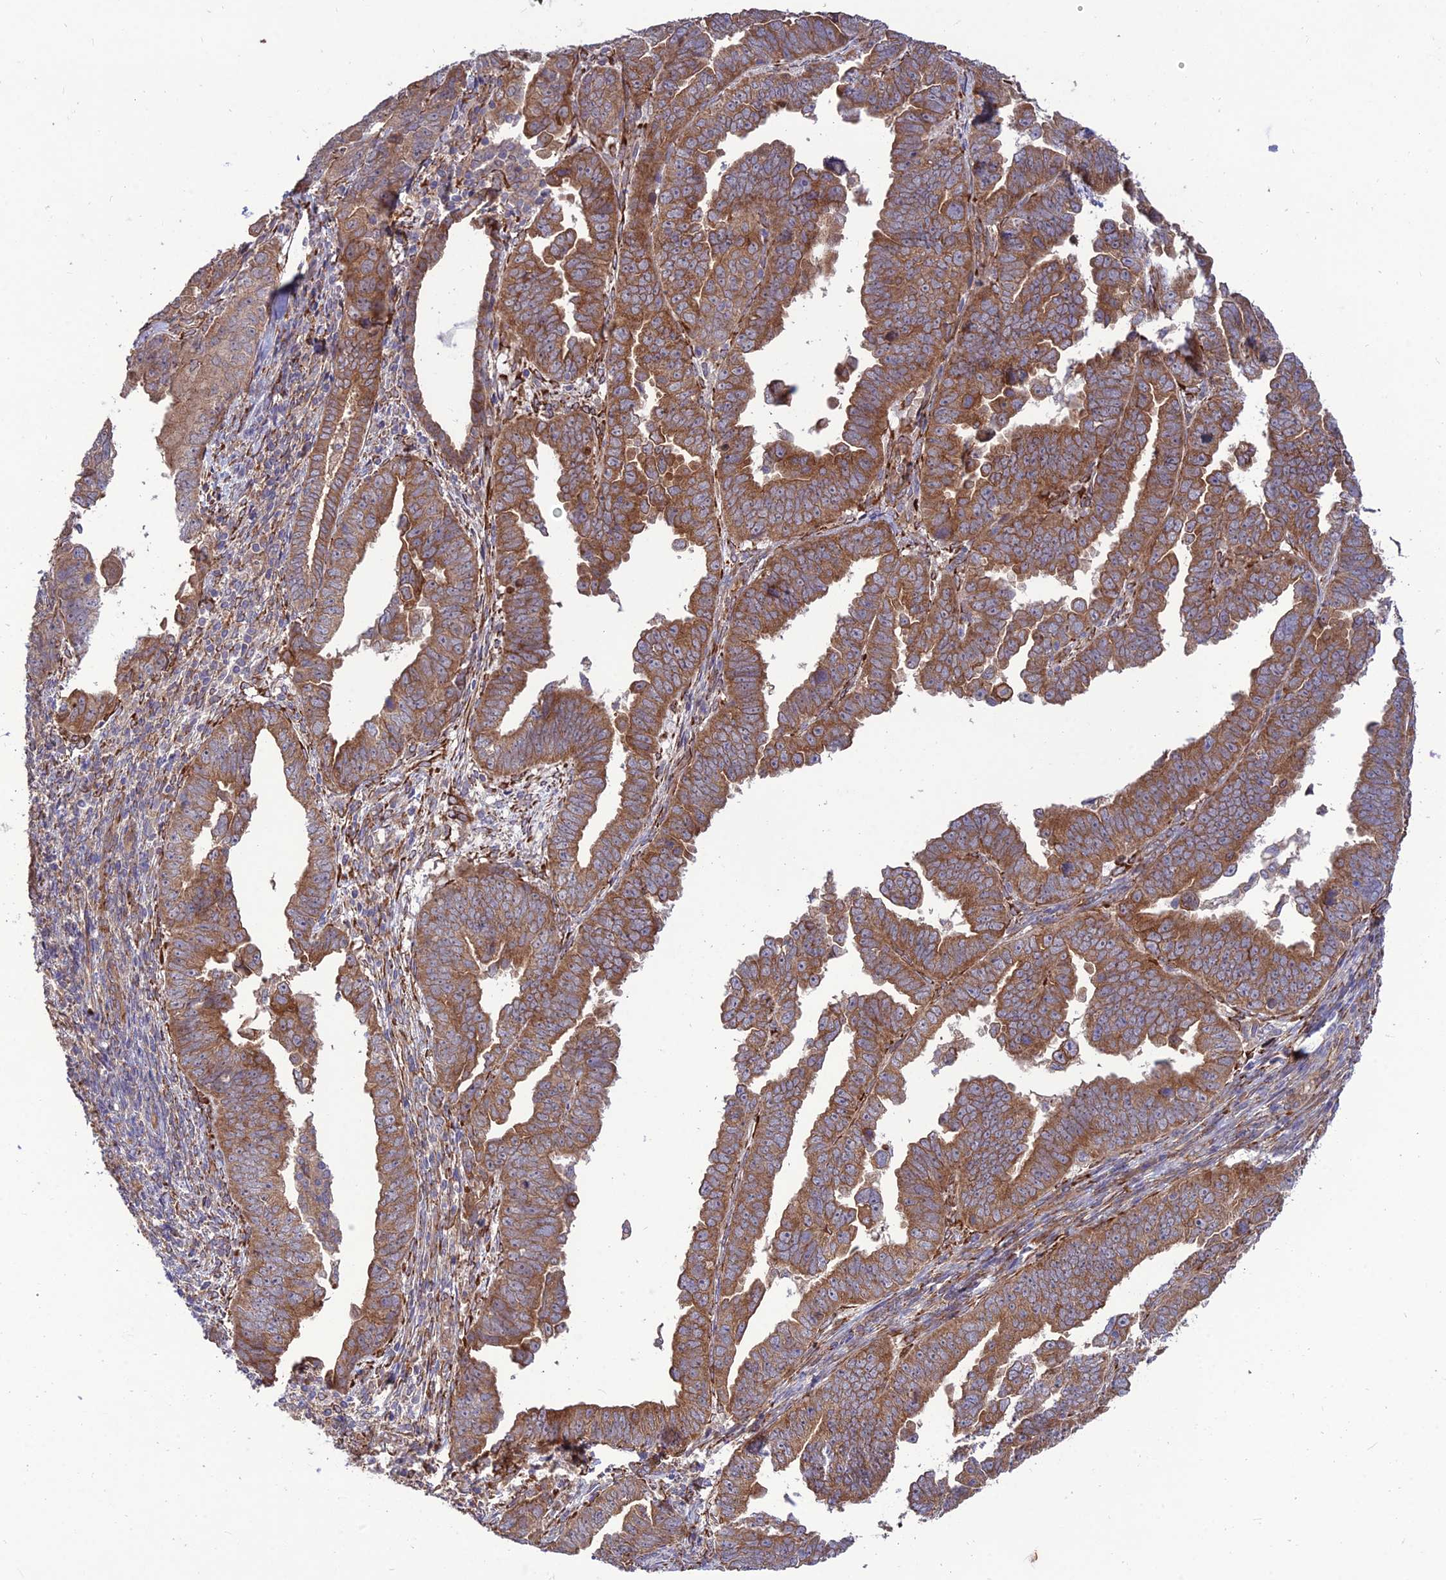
{"staining": {"intensity": "moderate", "quantity": ">75%", "location": "cytoplasmic/membranous"}, "tissue": "endometrial cancer", "cell_type": "Tumor cells", "image_type": "cancer", "snomed": [{"axis": "morphology", "description": "Adenocarcinoma, NOS"}, {"axis": "topography", "description": "Endometrium"}], "caption": "Endometrial cancer was stained to show a protein in brown. There is medium levels of moderate cytoplasmic/membranous expression in approximately >75% of tumor cells. (IHC, brightfield microscopy, high magnification).", "gene": "CRTAP", "patient": {"sex": "female", "age": 75}}